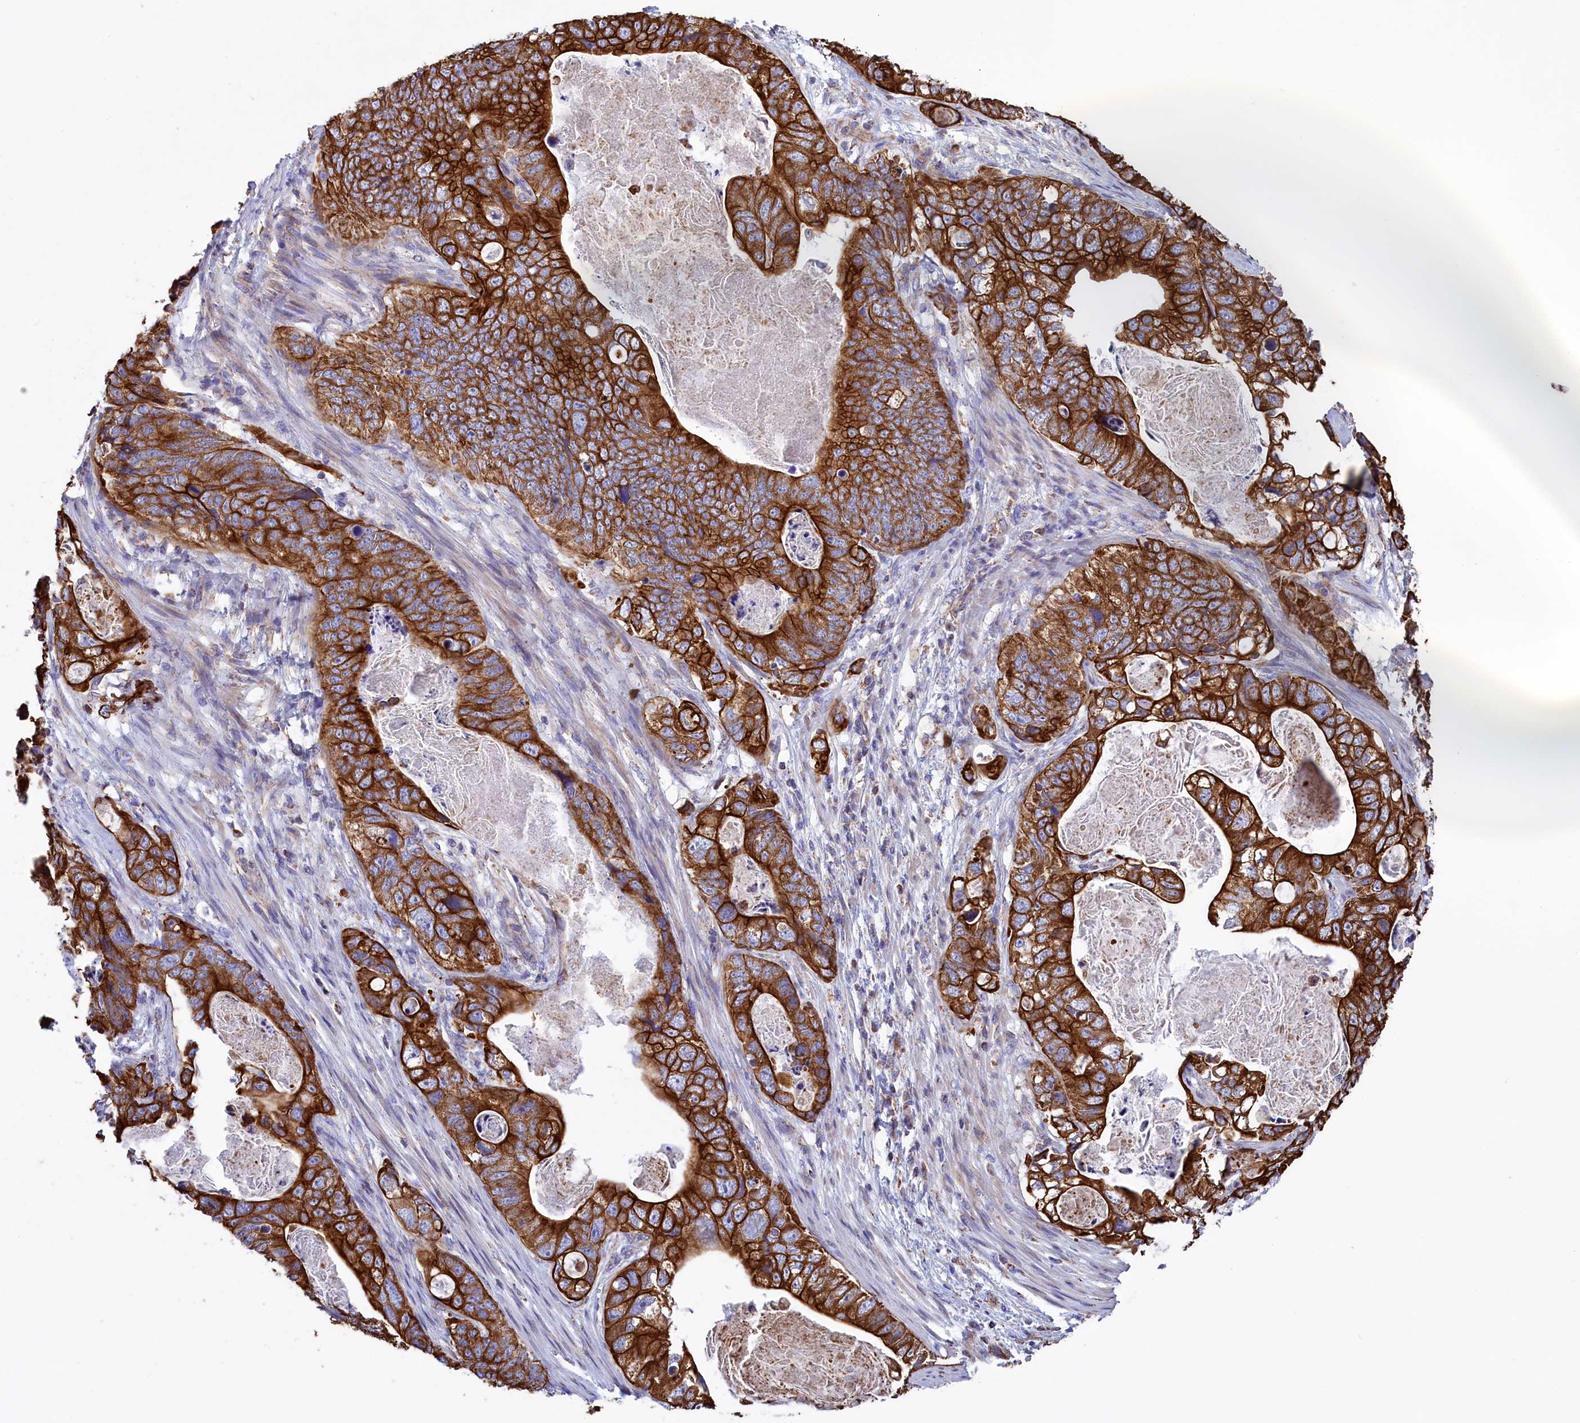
{"staining": {"intensity": "strong", "quantity": ">75%", "location": "cytoplasmic/membranous"}, "tissue": "stomach cancer", "cell_type": "Tumor cells", "image_type": "cancer", "snomed": [{"axis": "morphology", "description": "Normal tissue, NOS"}, {"axis": "morphology", "description": "Adenocarcinoma, NOS"}, {"axis": "topography", "description": "Stomach"}], "caption": "Human adenocarcinoma (stomach) stained with a protein marker shows strong staining in tumor cells.", "gene": "GATB", "patient": {"sex": "female", "age": 89}}